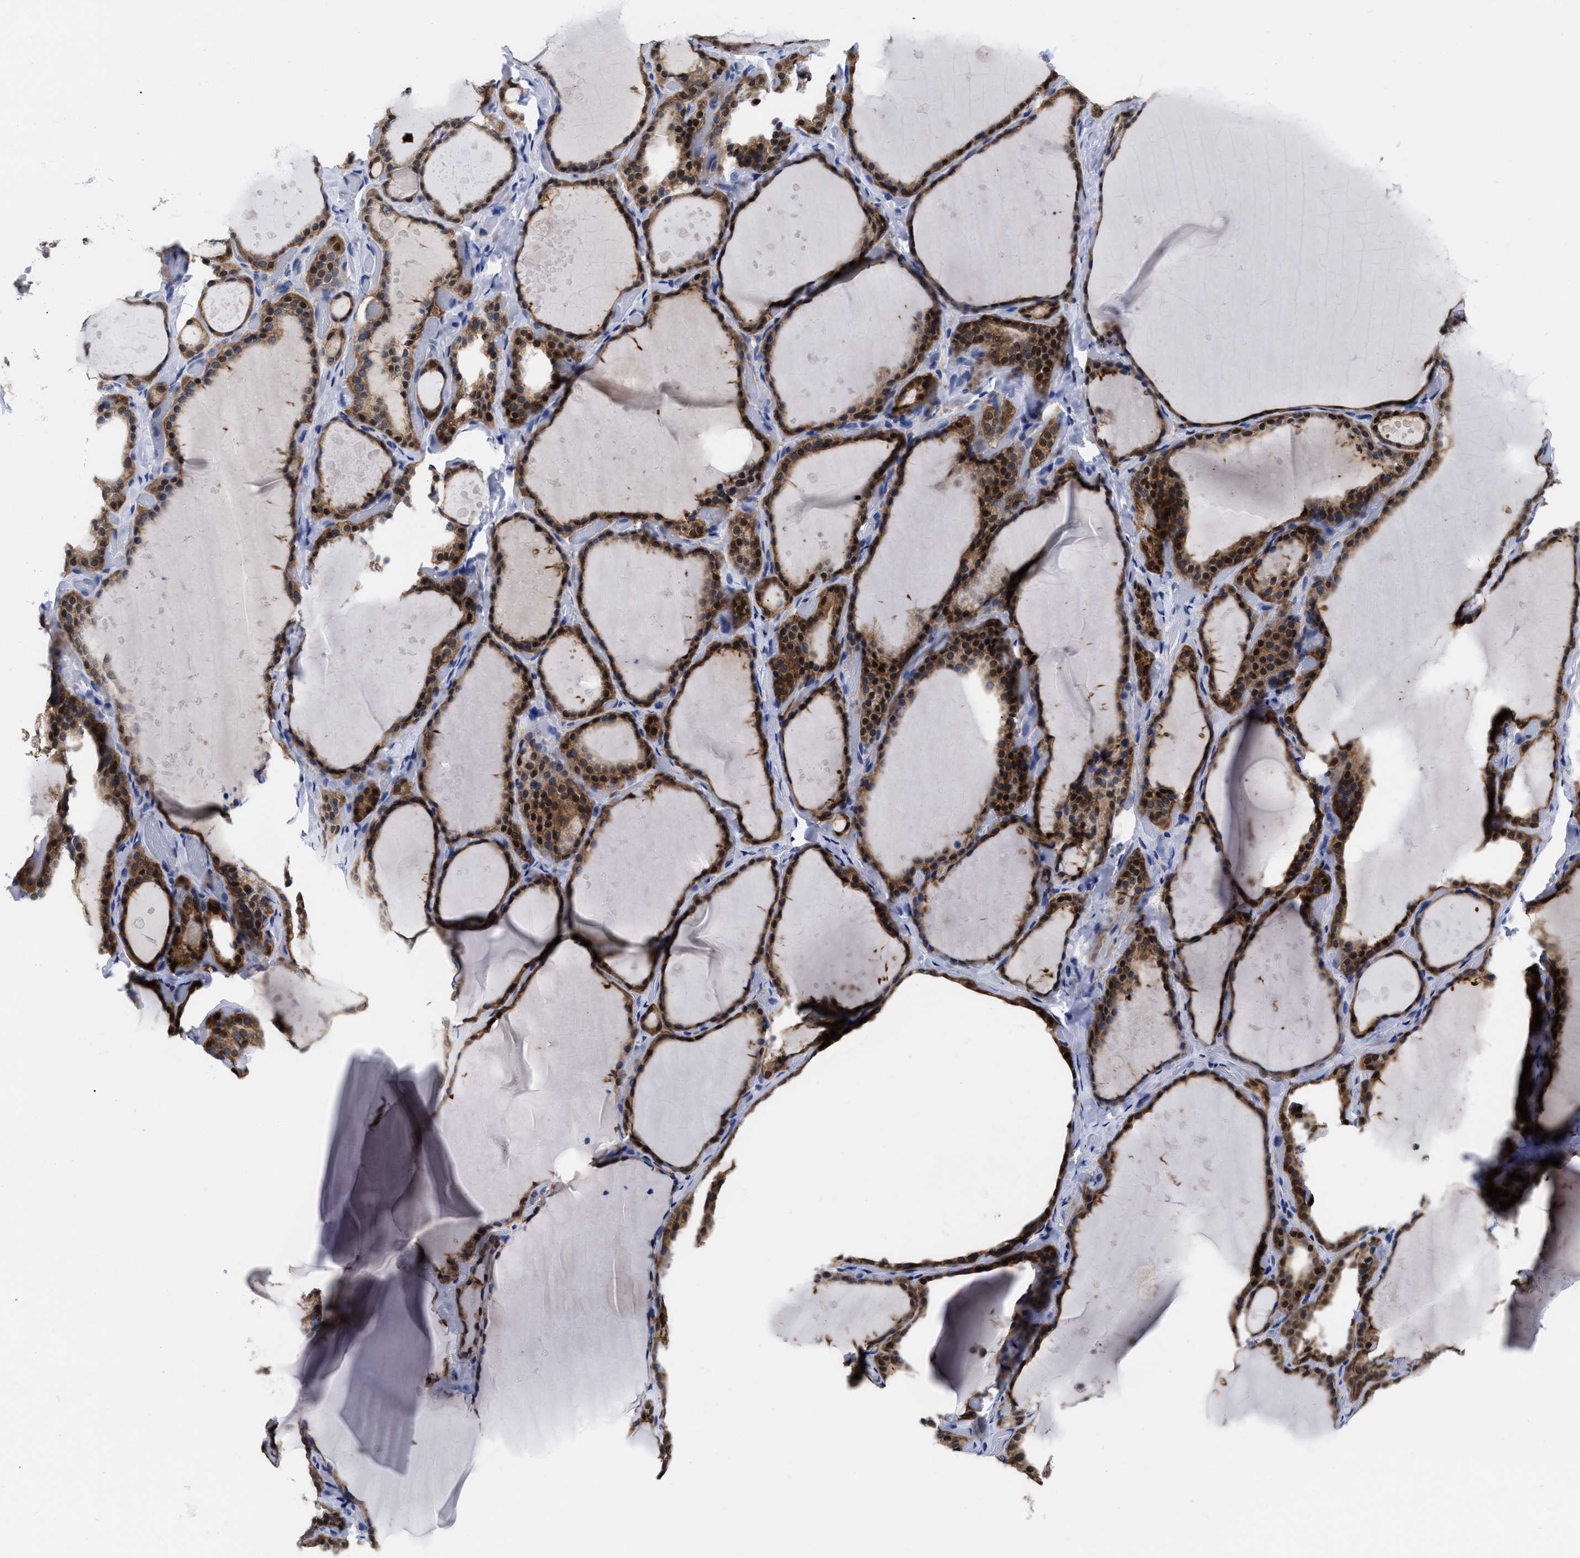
{"staining": {"intensity": "moderate", "quantity": ">75%", "location": "cytoplasmic/membranous,nuclear"}, "tissue": "thyroid gland", "cell_type": "Glandular cells", "image_type": "normal", "snomed": [{"axis": "morphology", "description": "Normal tissue, NOS"}, {"axis": "topography", "description": "Thyroid gland"}], "caption": "Thyroid gland stained with immunohistochemistry (IHC) exhibits moderate cytoplasmic/membranous,nuclear positivity in approximately >75% of glandular cells.", "gene": "RBKS", "patient": {"sex": "female", "age": 44}}